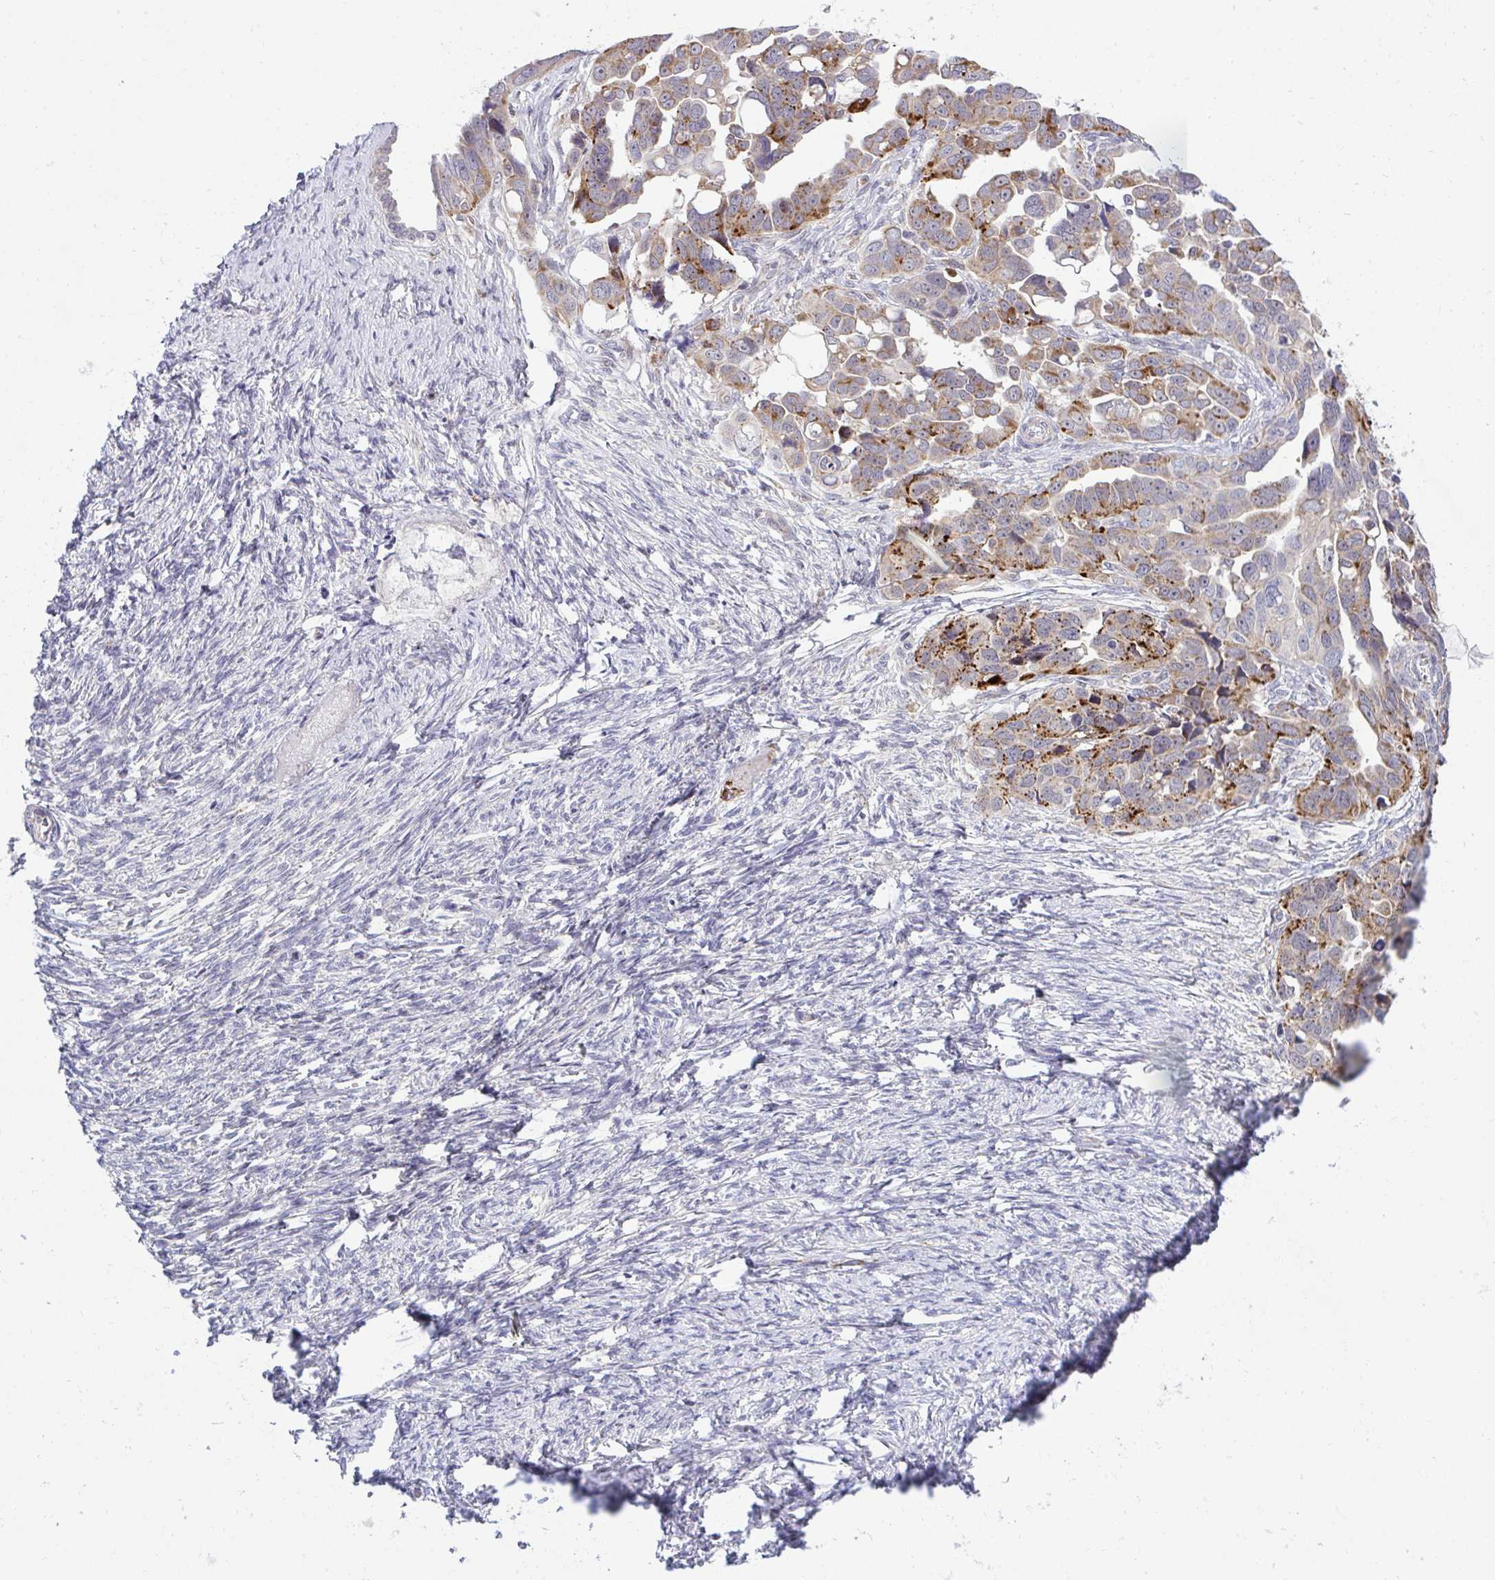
{"staining": {"intensity": "moderate", "quantity": ">75%", "location": "cytoplasmic/membranous"}, "tissue": "ovarian cancer", "cell_type": "Tumor cells", "image_type": "cancer", "snomed": [{"axis": "morphology", "description": "Cystadenocarcinoma, serous, NOS"}, {"axis": "topography", "description": "Ovary"}], "caption": "The photomicrograph displays staining of ovarian cancer (serous cystadenocarcinoma), revealing moderate cytoplasmic/membranous protein staining (brown color) within tumor cells.", "gene": "XAF1", "patient": {"sex": "female", "age": 59}}